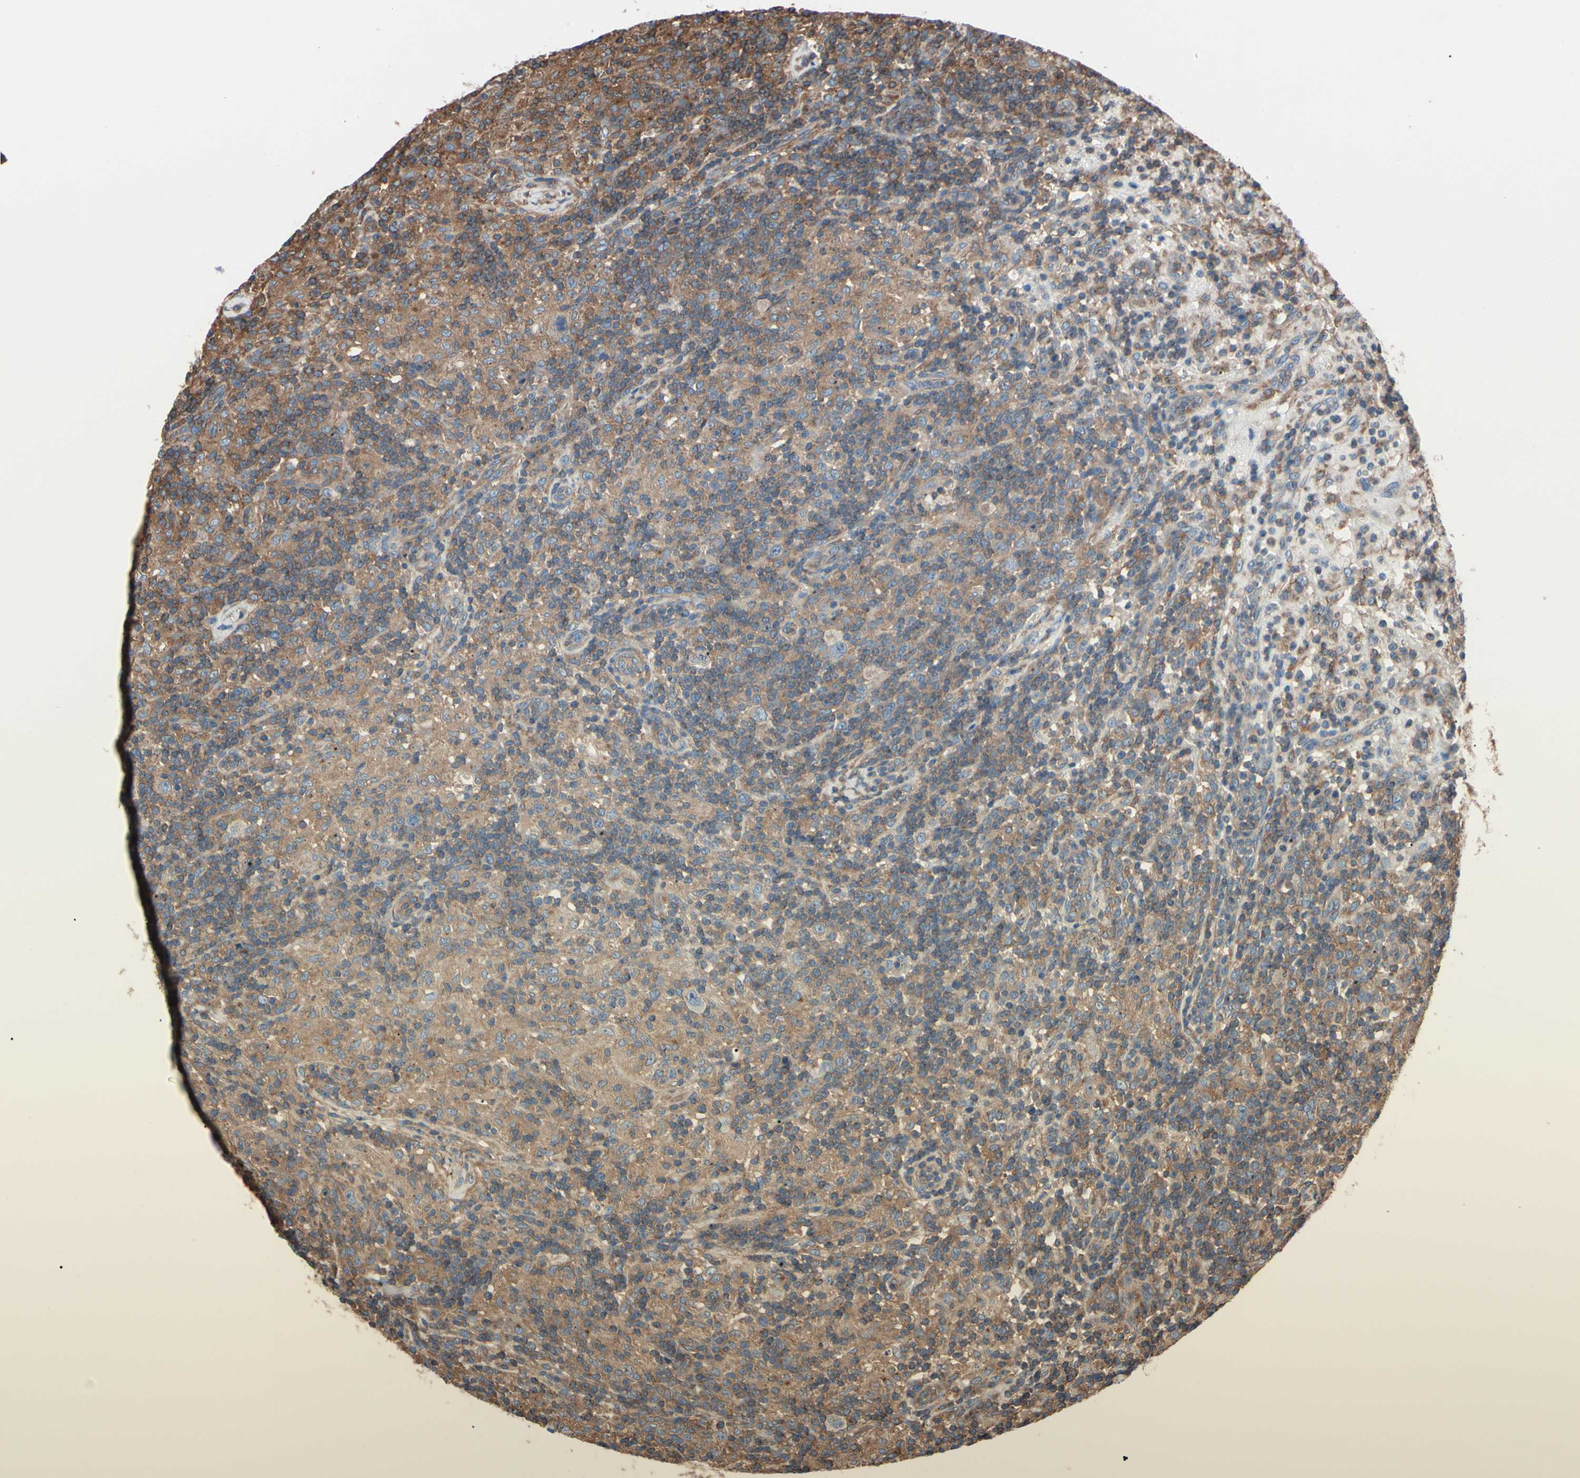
{"staining": {"intensity": "weak", "quantity": ">75%", "location": "cytoplasmic/membranous"}, "tissue": "lymphoma", "cell_type": "Tumor cells", "image_type": "cancer", "snomed": [{"axis": "morphology", "description": "Hodgkin's disease, NOS"}, {"axis": "topography", "description": "Lymph node"}], "caption": "Tumor cells demonstrate low levels of weak cytoplasmic/membranous positivity in approximately >75% of cells in Hodgkin's disease.", "gene": "PRKACA", "patient": {"sex": "male", "age": 70}}